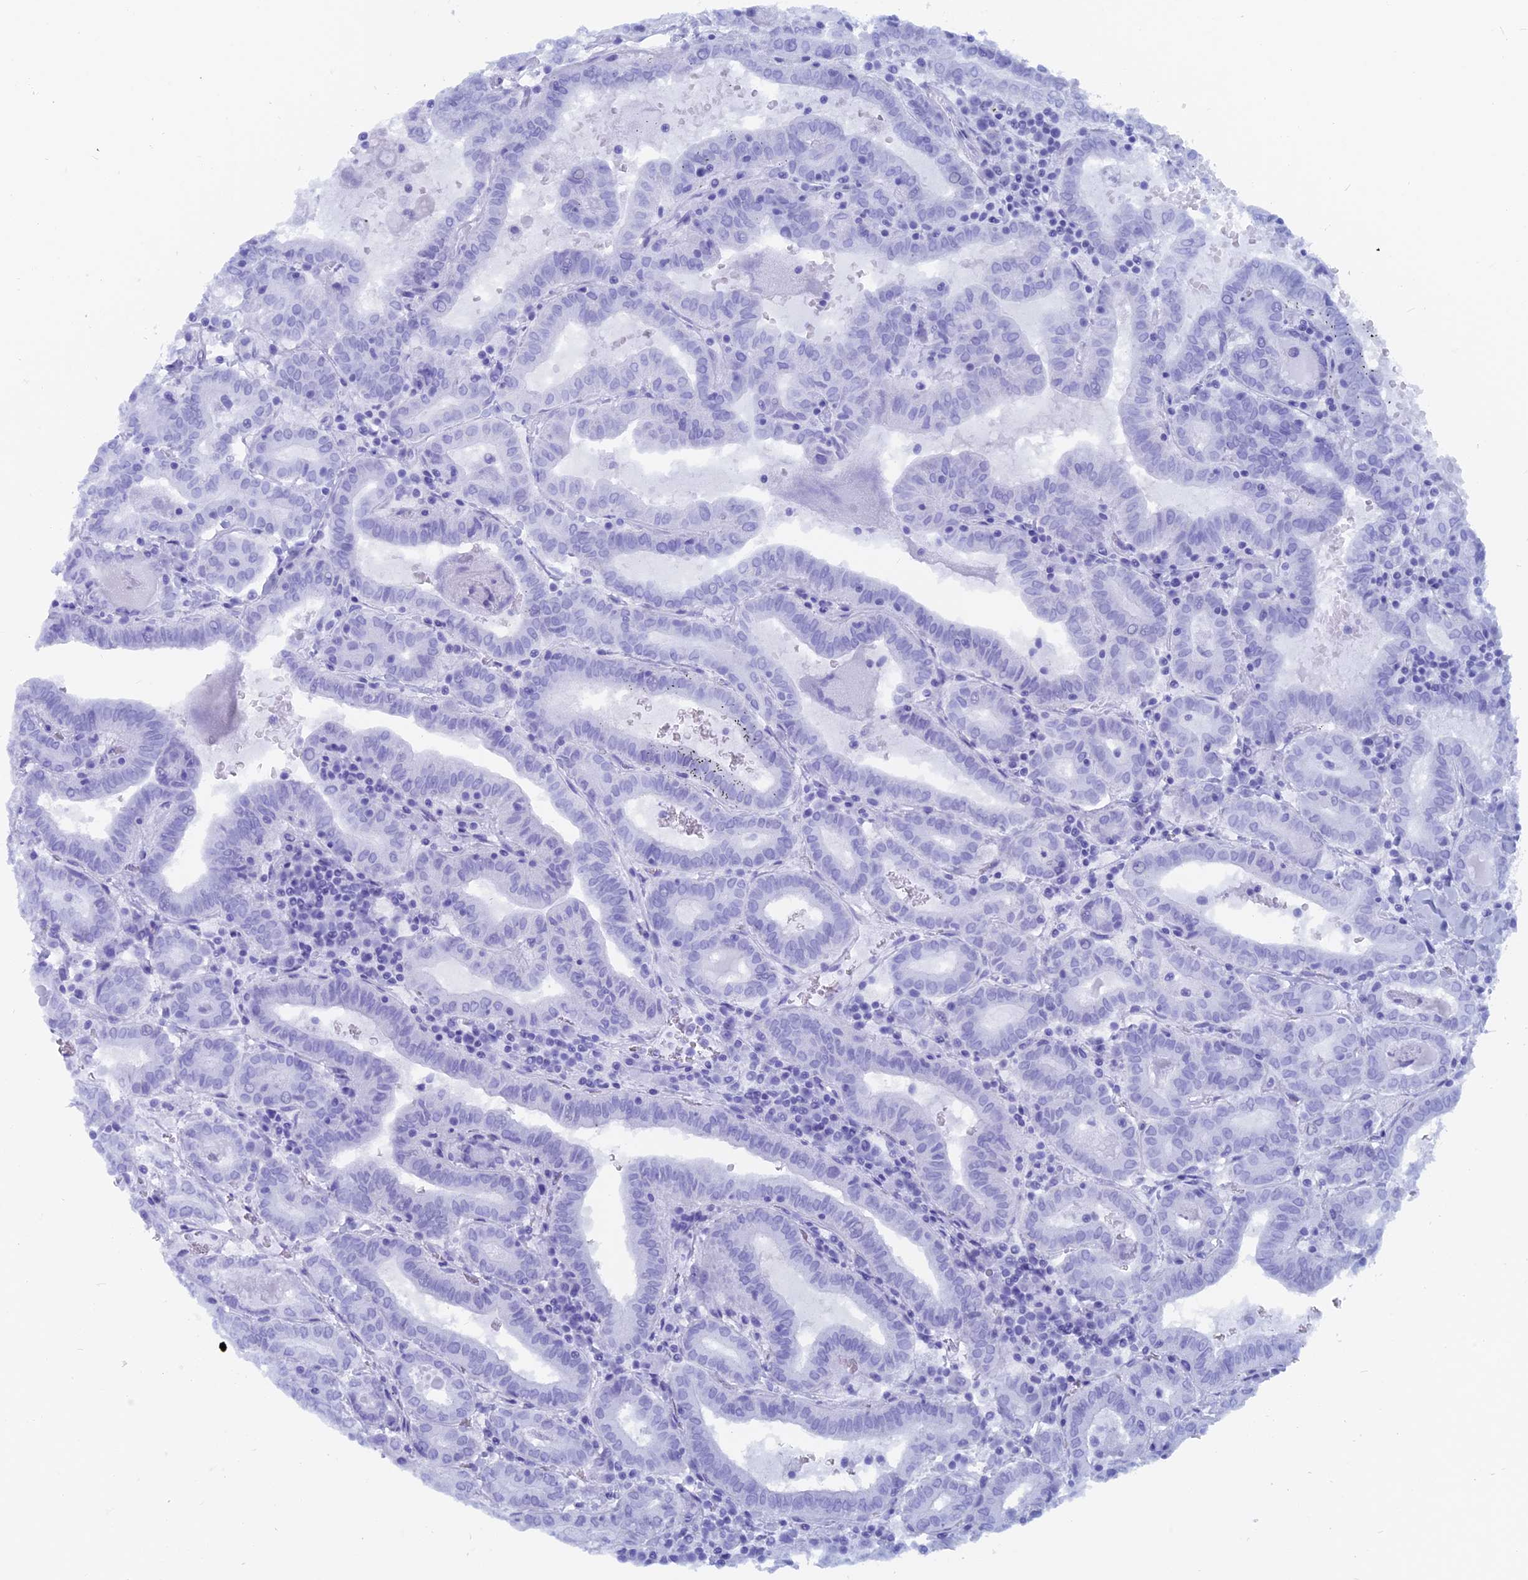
{"staining": {"intensity": "negative", "quantity": "none", "location": "none"}, "tissue": "thyroid cancer", "cell_type": "Tumor cells", "image_type": "cancer", "snomed": [{"axis": "morphology", "description": "Papillary adenocarcinoma, NOS"}, {"axis": "topography", "description": "Thyroid gland"}], "caption": "The micrograph demonstrates no significant expression in tumor cells of thyroid cancer (papillary adenocarcinoma).", "gene": "CAPS", "patient": {"sex": "female", "age": 72}}